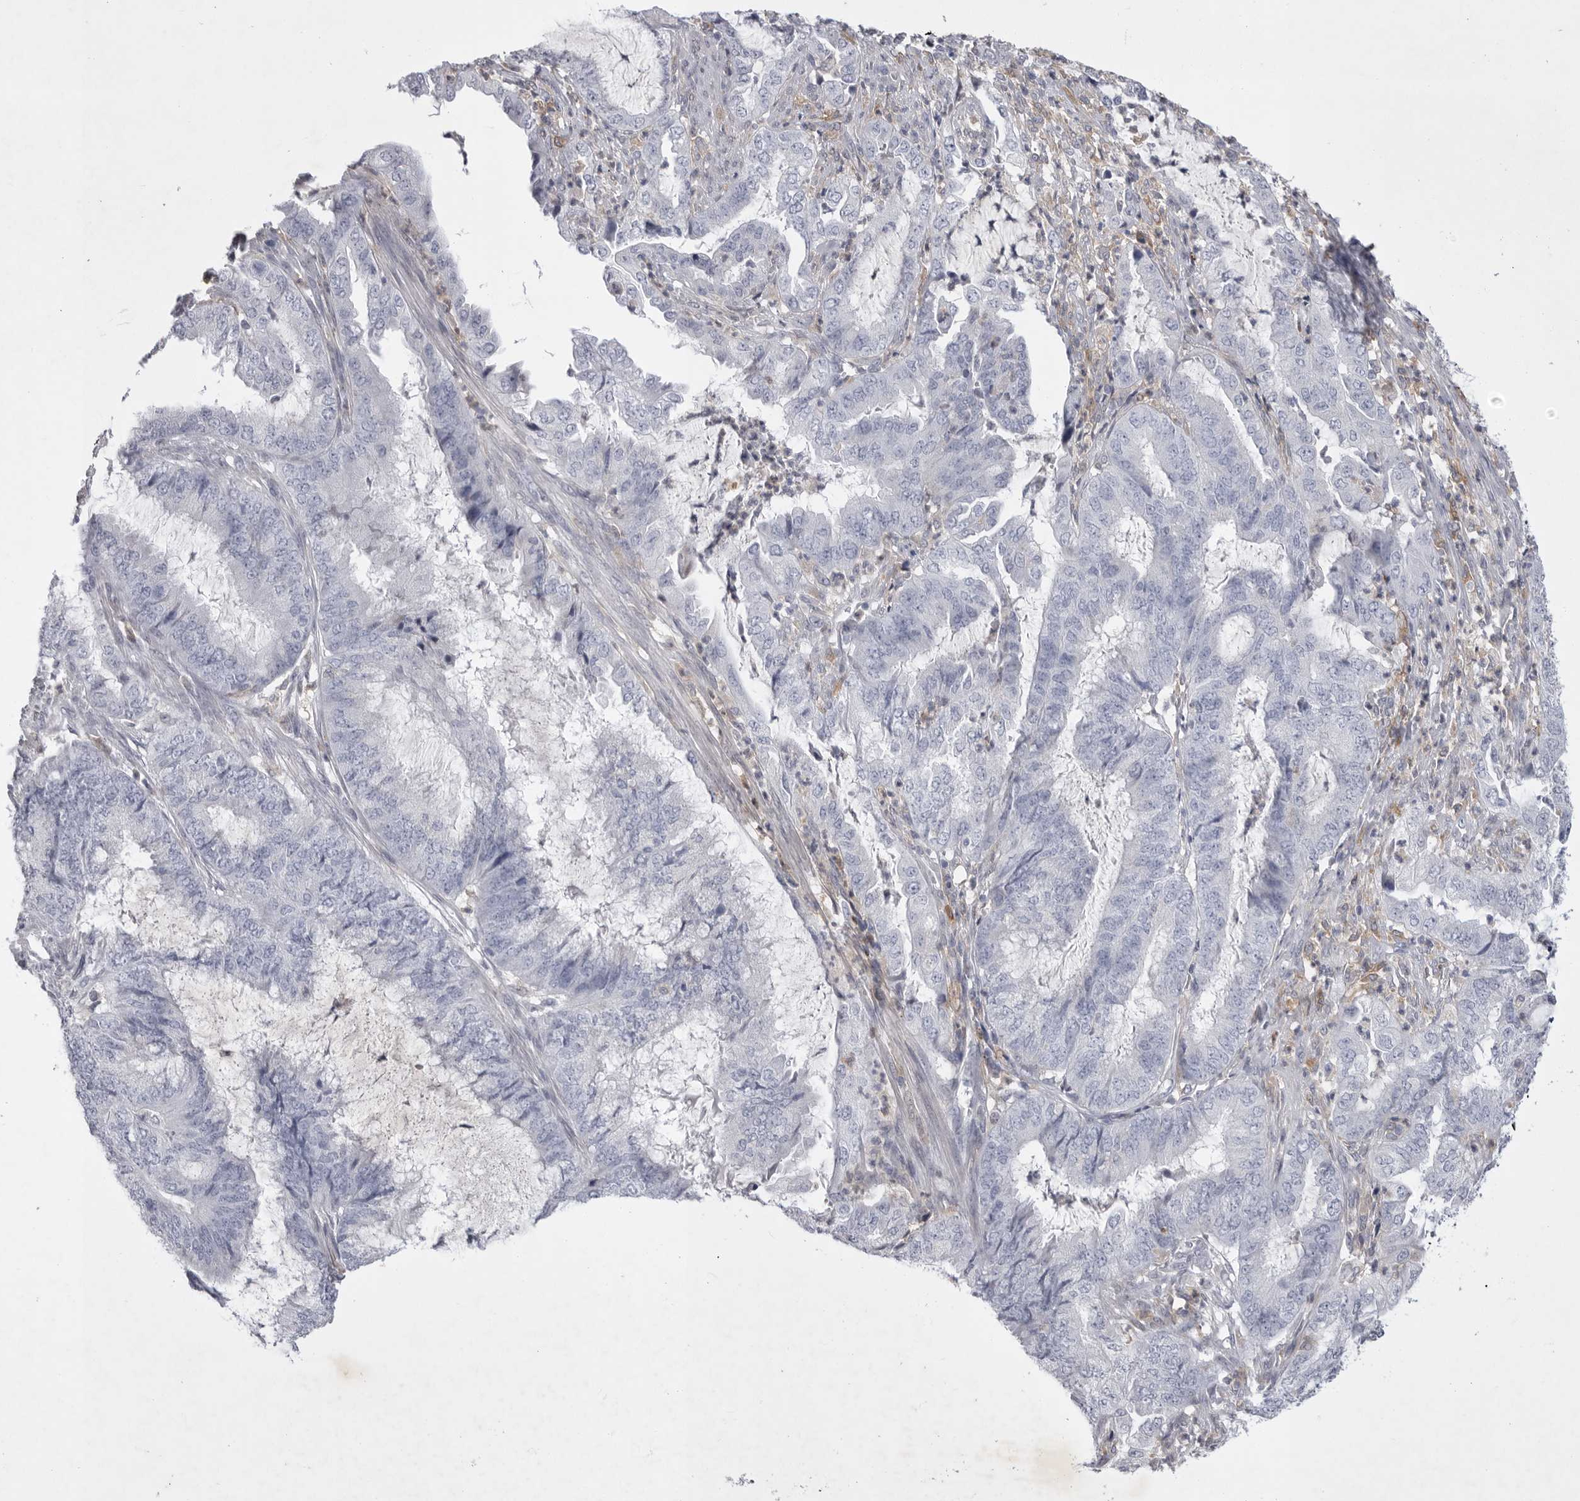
{"staining": {"intensity": "negative", "quantity": "none", "location": "none"}, "tissue": "endometrial cancer", "cell_type": "Tumor cells", "image_type": "cancer", "snomed": [{"axis": "morphology", "description": "Adenocarcinoma, NOS"}, {"axis": "topography", "description": "Endometrium"}], "caption": "Endometrial cancer stained for a protein using immunohistochemistry exhibits no expression tumor cells.", "gene": "SIGLEC10", "patient": {"sex": "female", "age": 49}}